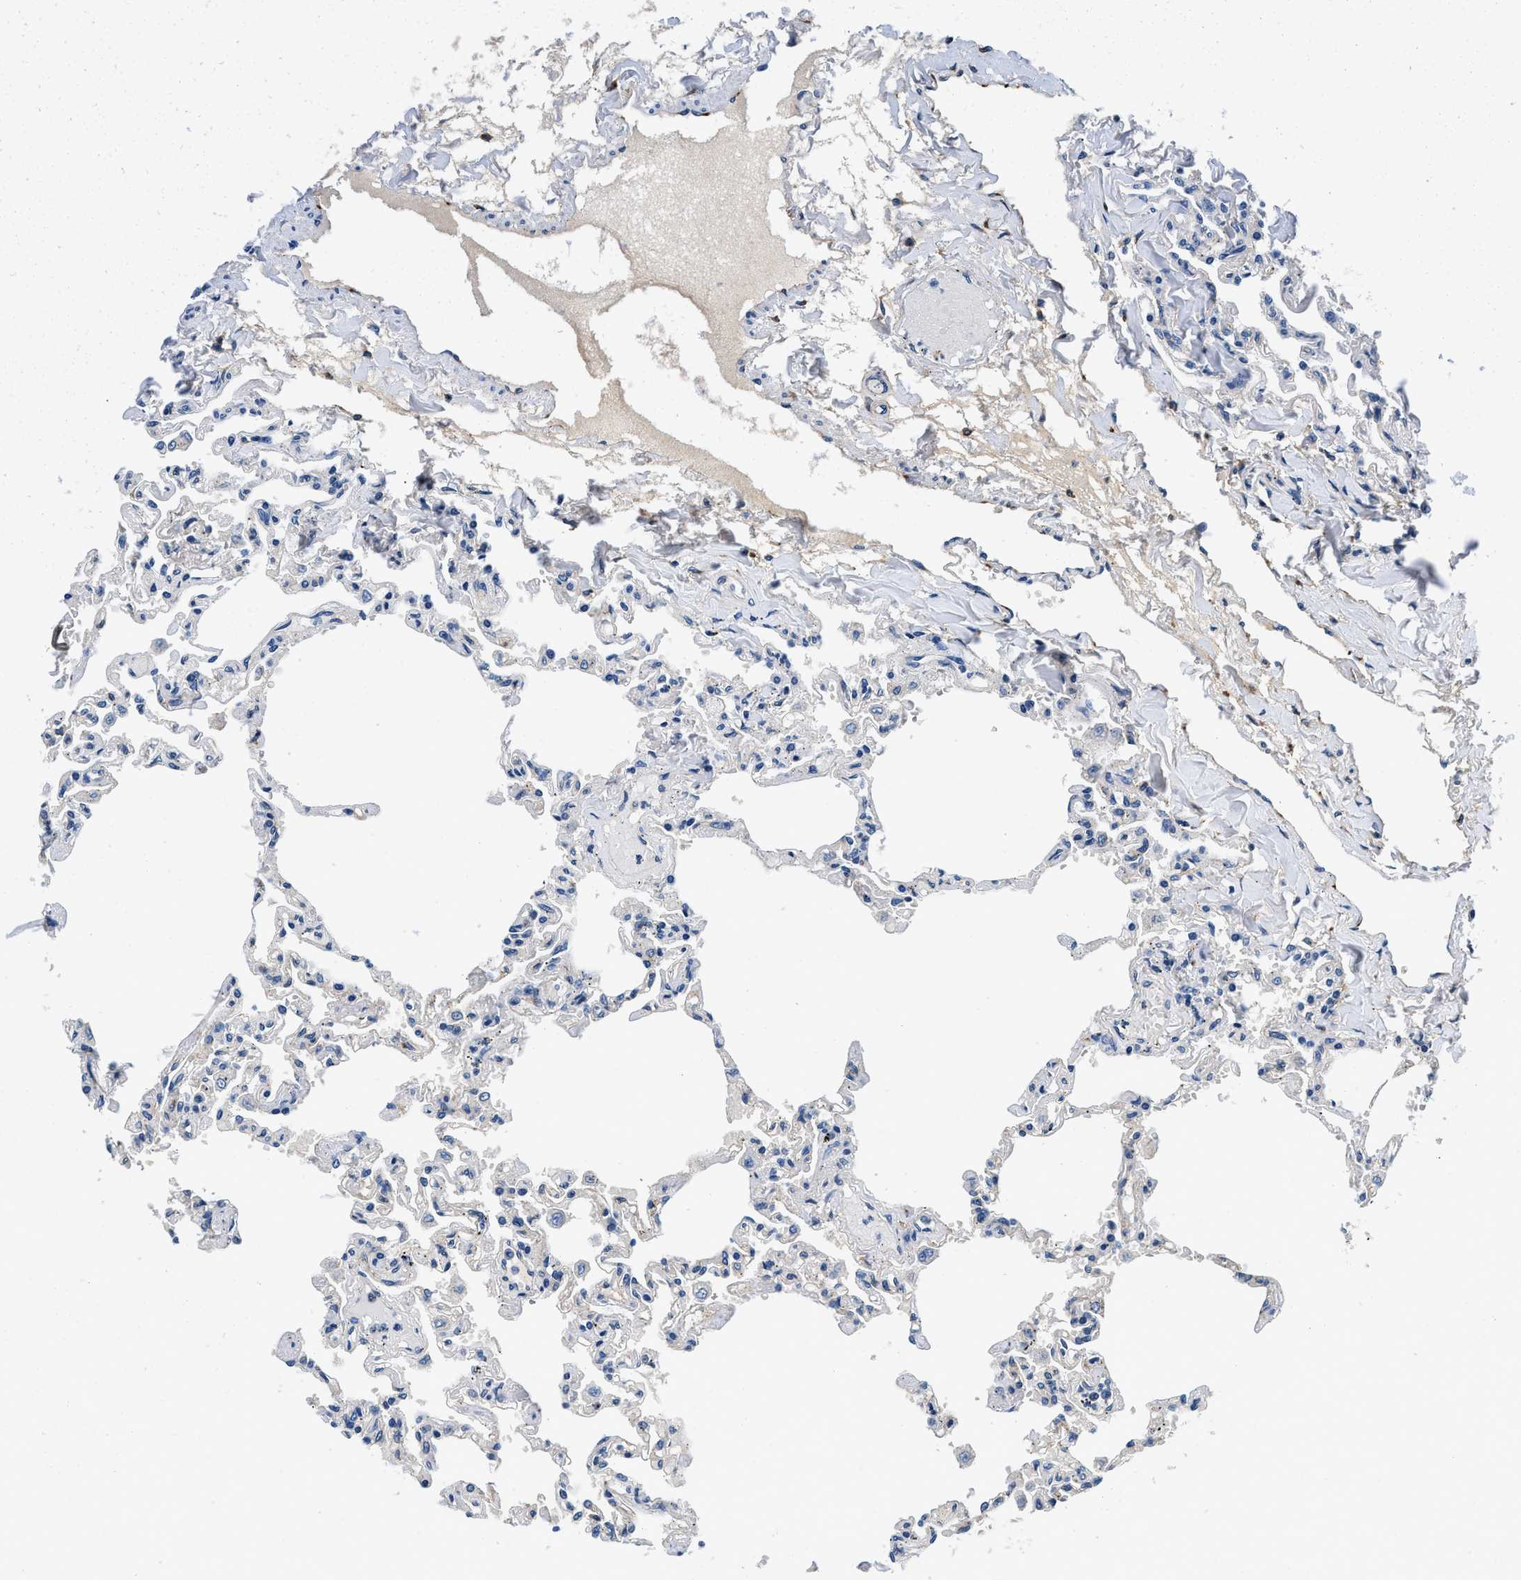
{"staining": {"intensity": "negative", "quantity": "none", "location": "none"}, "tissue": "lung", "cell_type": "Alveolar cells", "image_type": "normal", "snomed": [{"axis": "morphology", "description": "Normal tissue, NOS"}, {"axis": "topography", "description": "Lung"}], "caption": "Immunohistochemistry photomicrograph of unremarkable lung: human lung stained with DAB displays no significant protein positivity in alveolar cells.", "gene": "ZFAND3", "patient": {"sex": "male", "age": 21}}